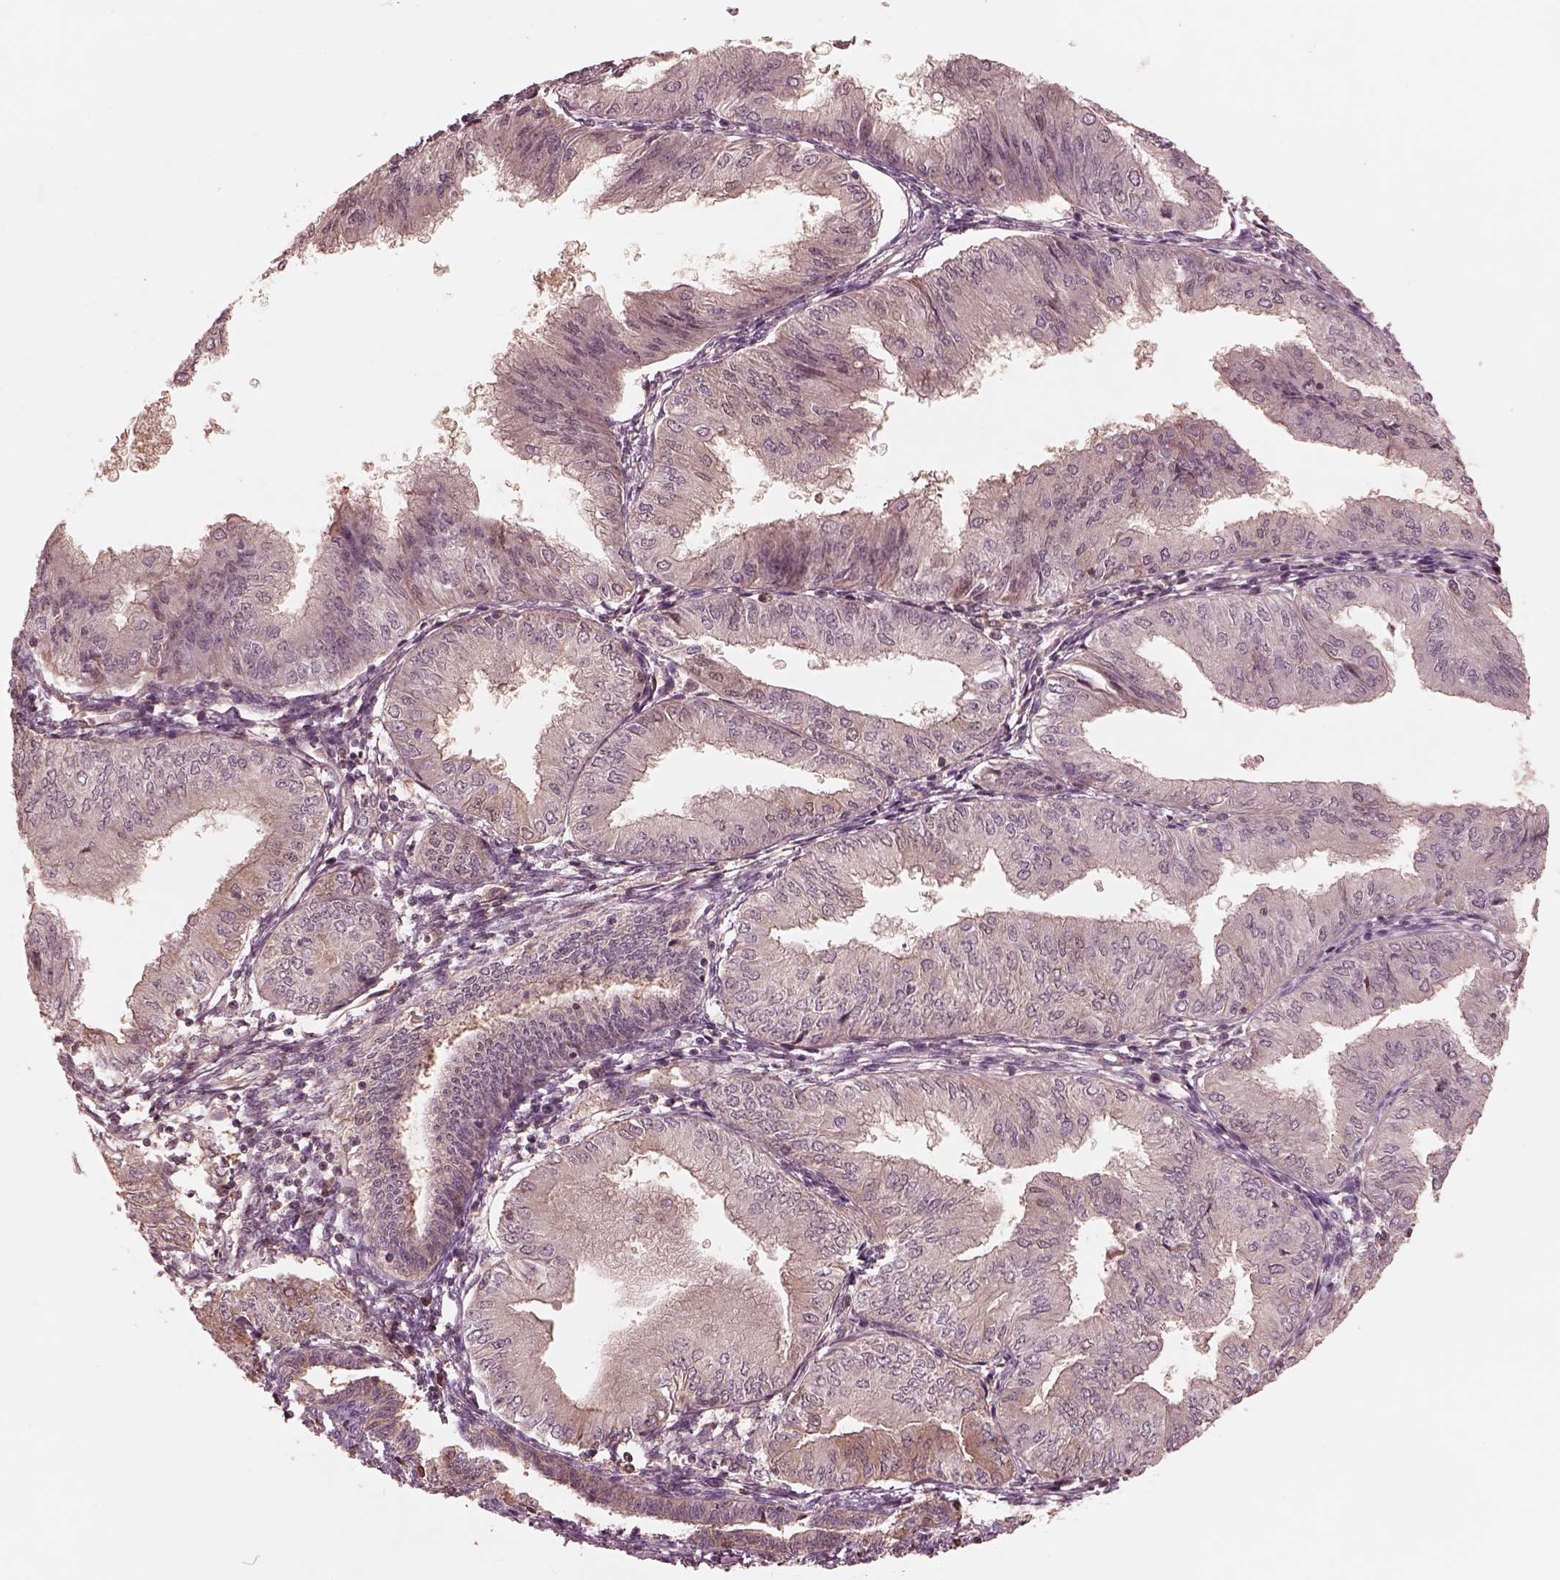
{"staining": {"intensity": "negative", "quantity": "none", "location": "none"}, "tissue": "endometrial cancer", "cell_type": "Tumor cells", "image_type": "cancer", "snomed": [{"axis": "morphology", "description": "Adenocarcinoma, NOS"}, {"axis": "topography", "description": "Endometrium"}], "caption": "An IHC histopathology image of endometrial cancer (adenocarcinoma) is shown. There is no staining in tumor cells of endometrial cancer (adenocarcinoma). (DAB immunohistochemistry (IHC), high magnification).", "gene": "TF", "patient": {"sex": "female", "age": 53}}